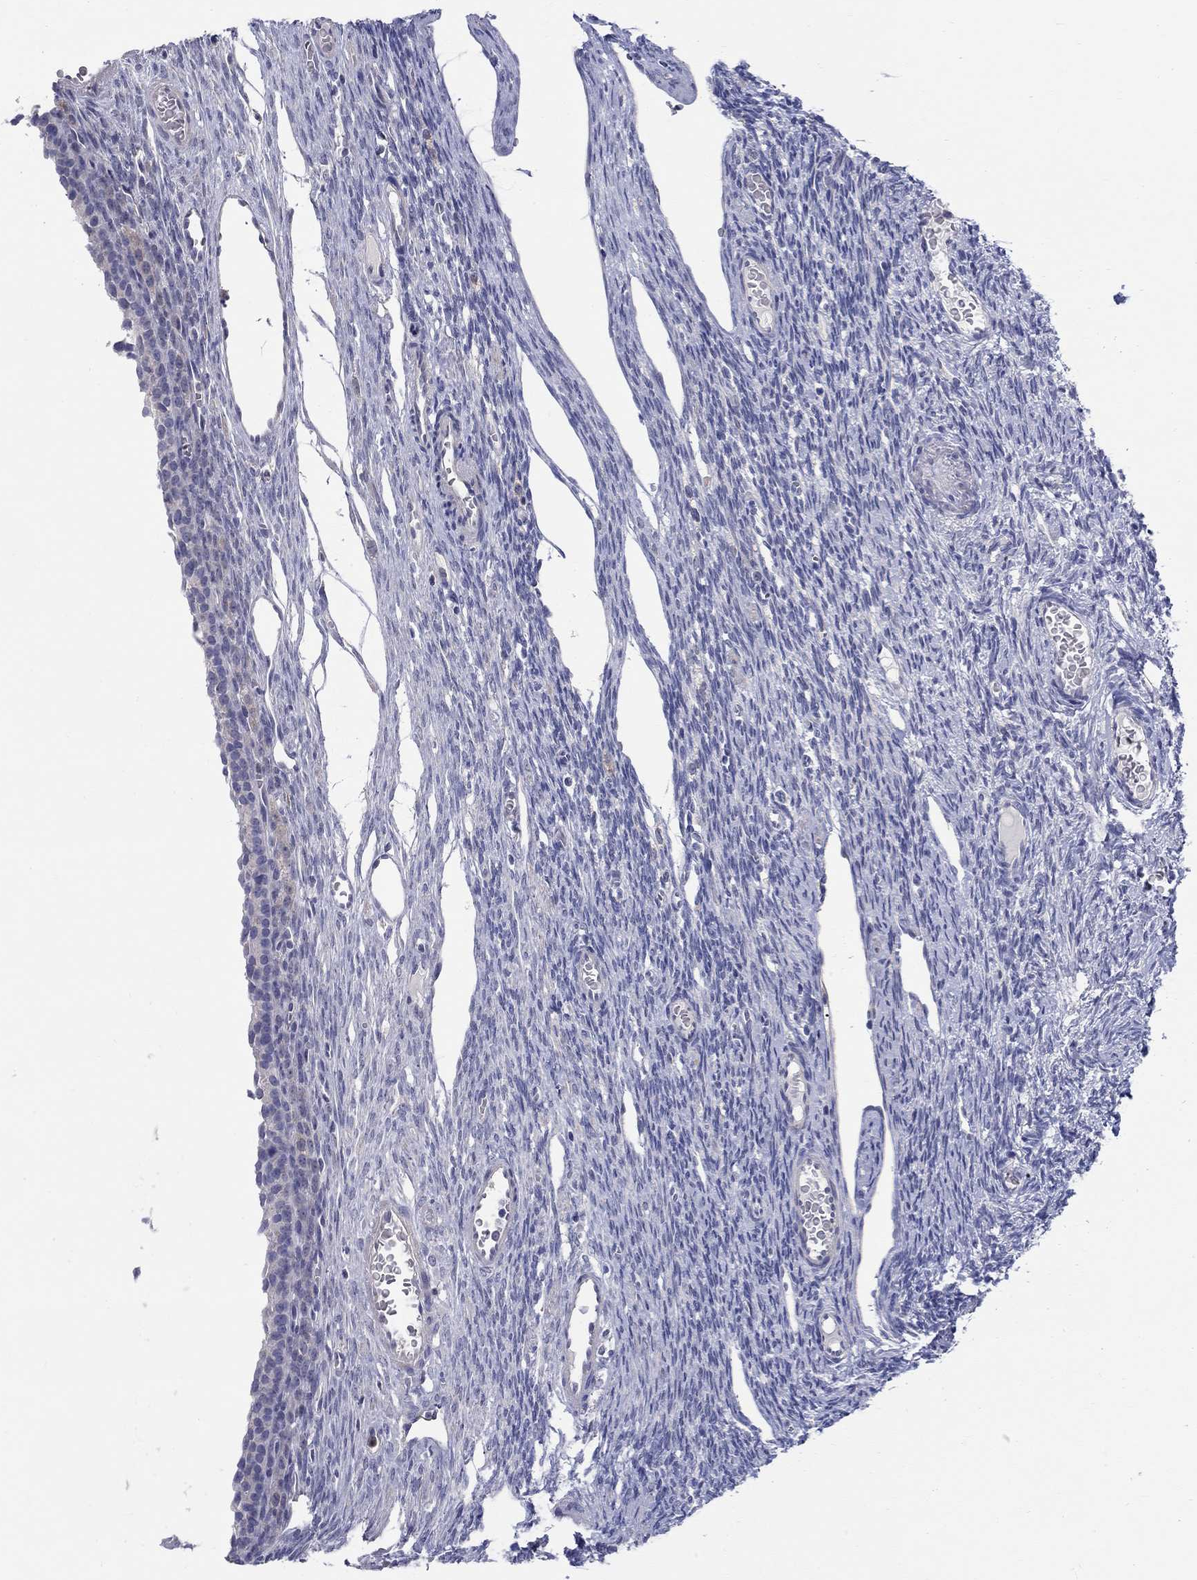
{"staining": {"intensity": "negative", "quantity": "none", "location": "none"}, "tissue": "ovary", "cell_type": "Follicle cells", "image_type": "normal", "snomed": [{"axis": "morphology", "description": "Normal tissue, NOS"}, {"axis": "topography", "description": "Ovary"}], "caption": "An immunohistochemistry (IHC) image of unremarkable ovary is shown. There is no staining in follicle cells of ovary. (DAB (3,3'-diaminobenzidine) IHC with hematoxylin counter stain).", "gene": "ABCA4", "patient": {"sex": "female", "age": 27}}